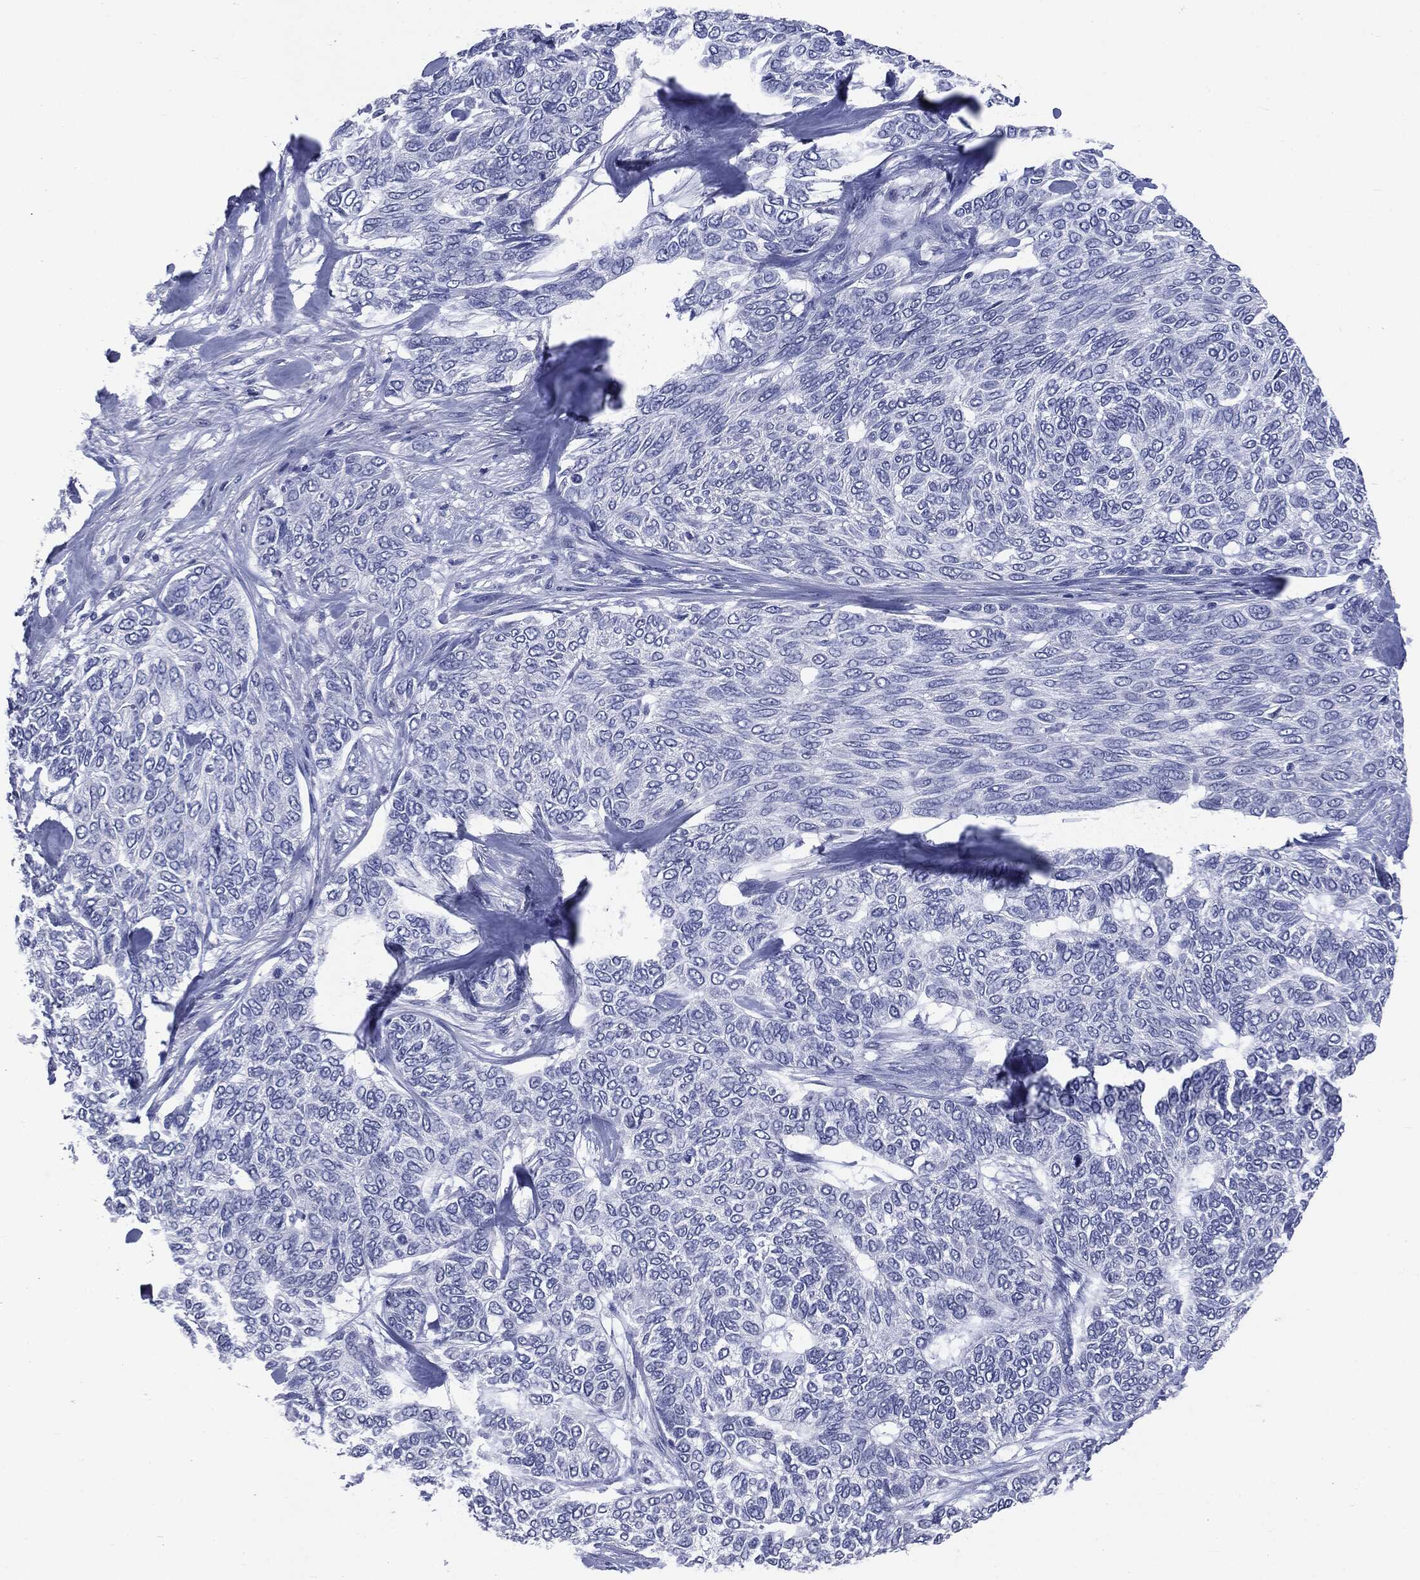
{"staining": {"intensity": "negative", "quantity": "none", "location": "none"}, "tissue": "skin cancer", "cell_type": "Tumor cells", "image_type": "cancer", "snomed": [{"axis": "morphology", "description": "Basal cell carcinoma"}, {"axis": "topography", "description": "Skin"}], "caption": "Skin basal cell carcinoma stained for a protein using immunohistochemistry displays no positivity tumor cells.", "gene": "TSHB", "patient": {"sex": "female", "age": 65}}